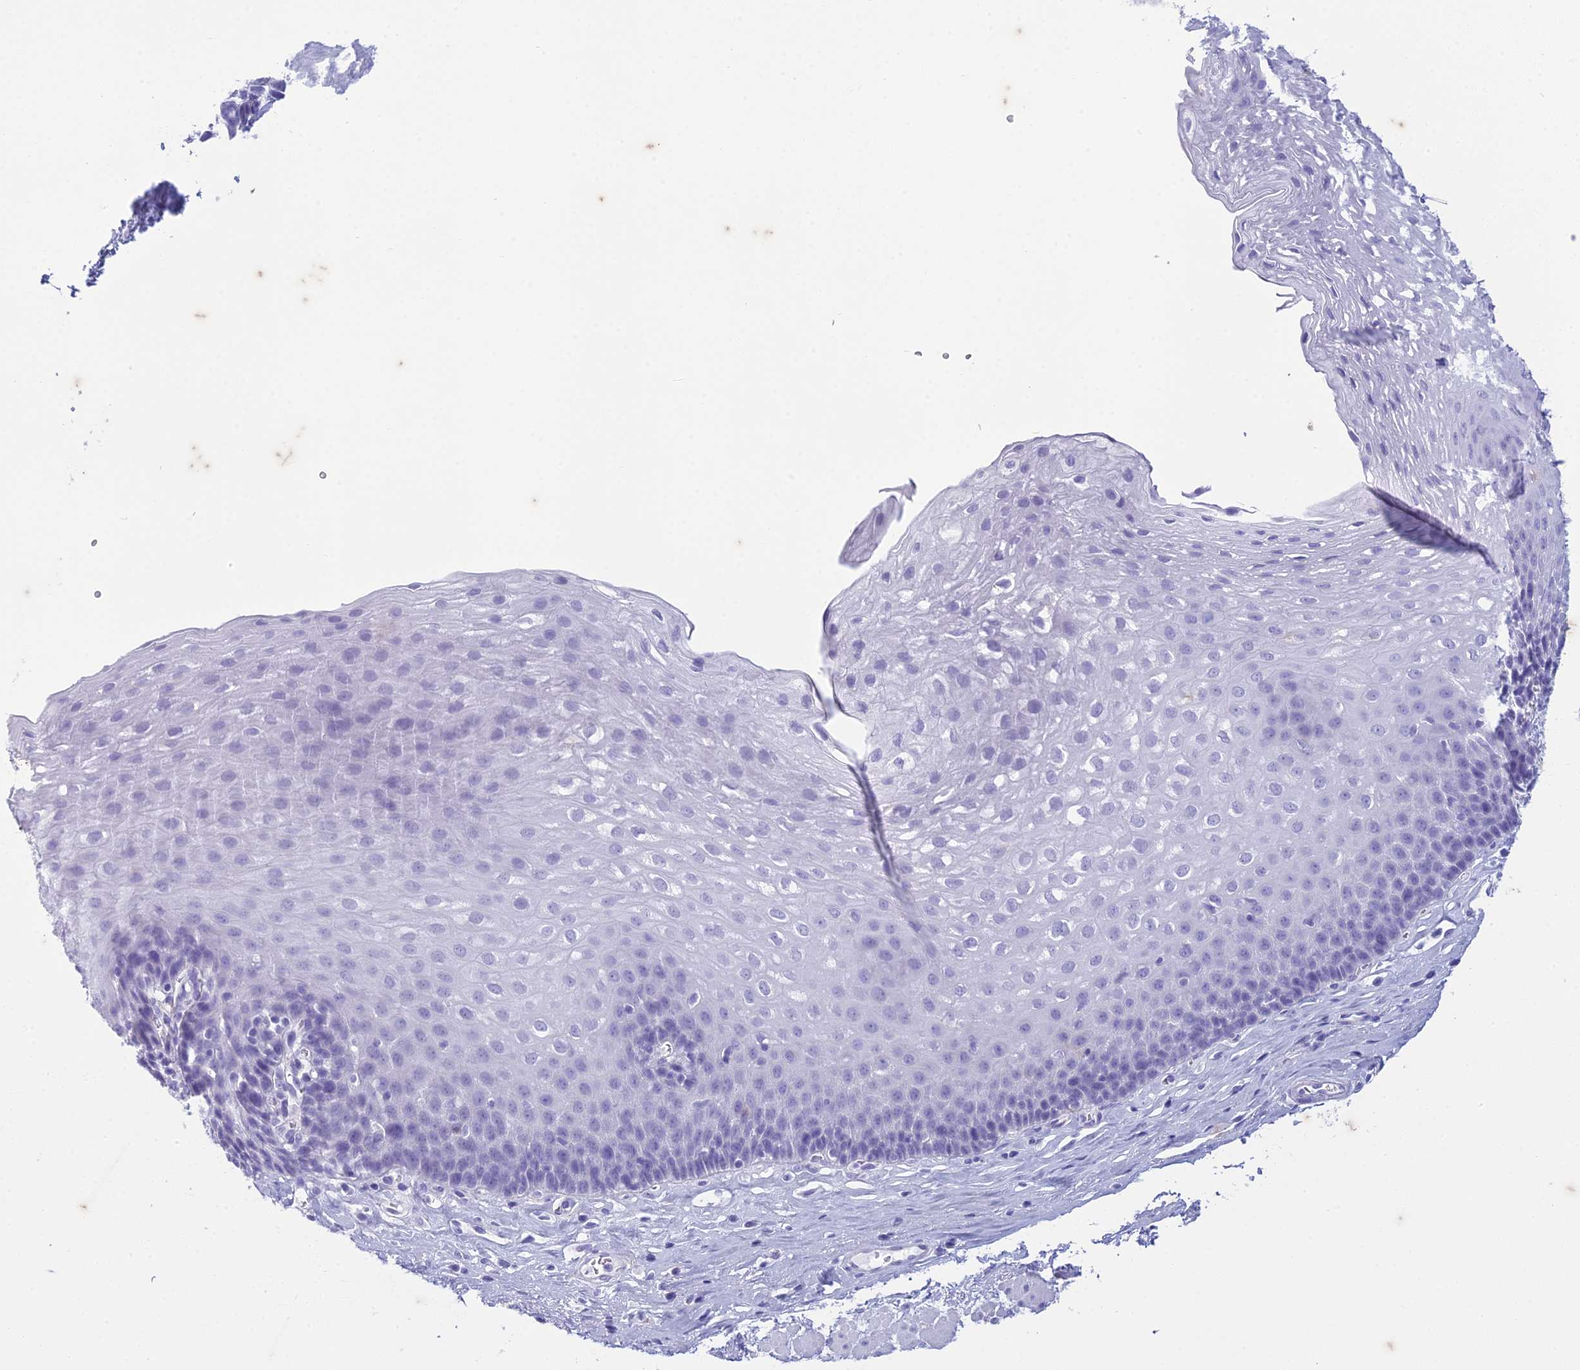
{"staining": {"intensity": "negative", "quantity": "none", "location": "none"}, "tissue": "esophagus", "cell_type": "Squamous epithelial cells", "image_type": "normal", "snomed": [{"axis": "morphology", "description": "Normal tissue, NOS"}, {"axis": "topography", "description": "Esophagus"}], "caption": "This micrograph is of benign esophagus stained with IHC to label a protein in brown with the nuclei are counter-stained blue. There is no positivity in squamous epithelial cells. (DAB (3,3'-diaminobenzidine) IHC, high magnification).", "gene": "HMGB4", "patient": {"sex": "female", "age": 66}}